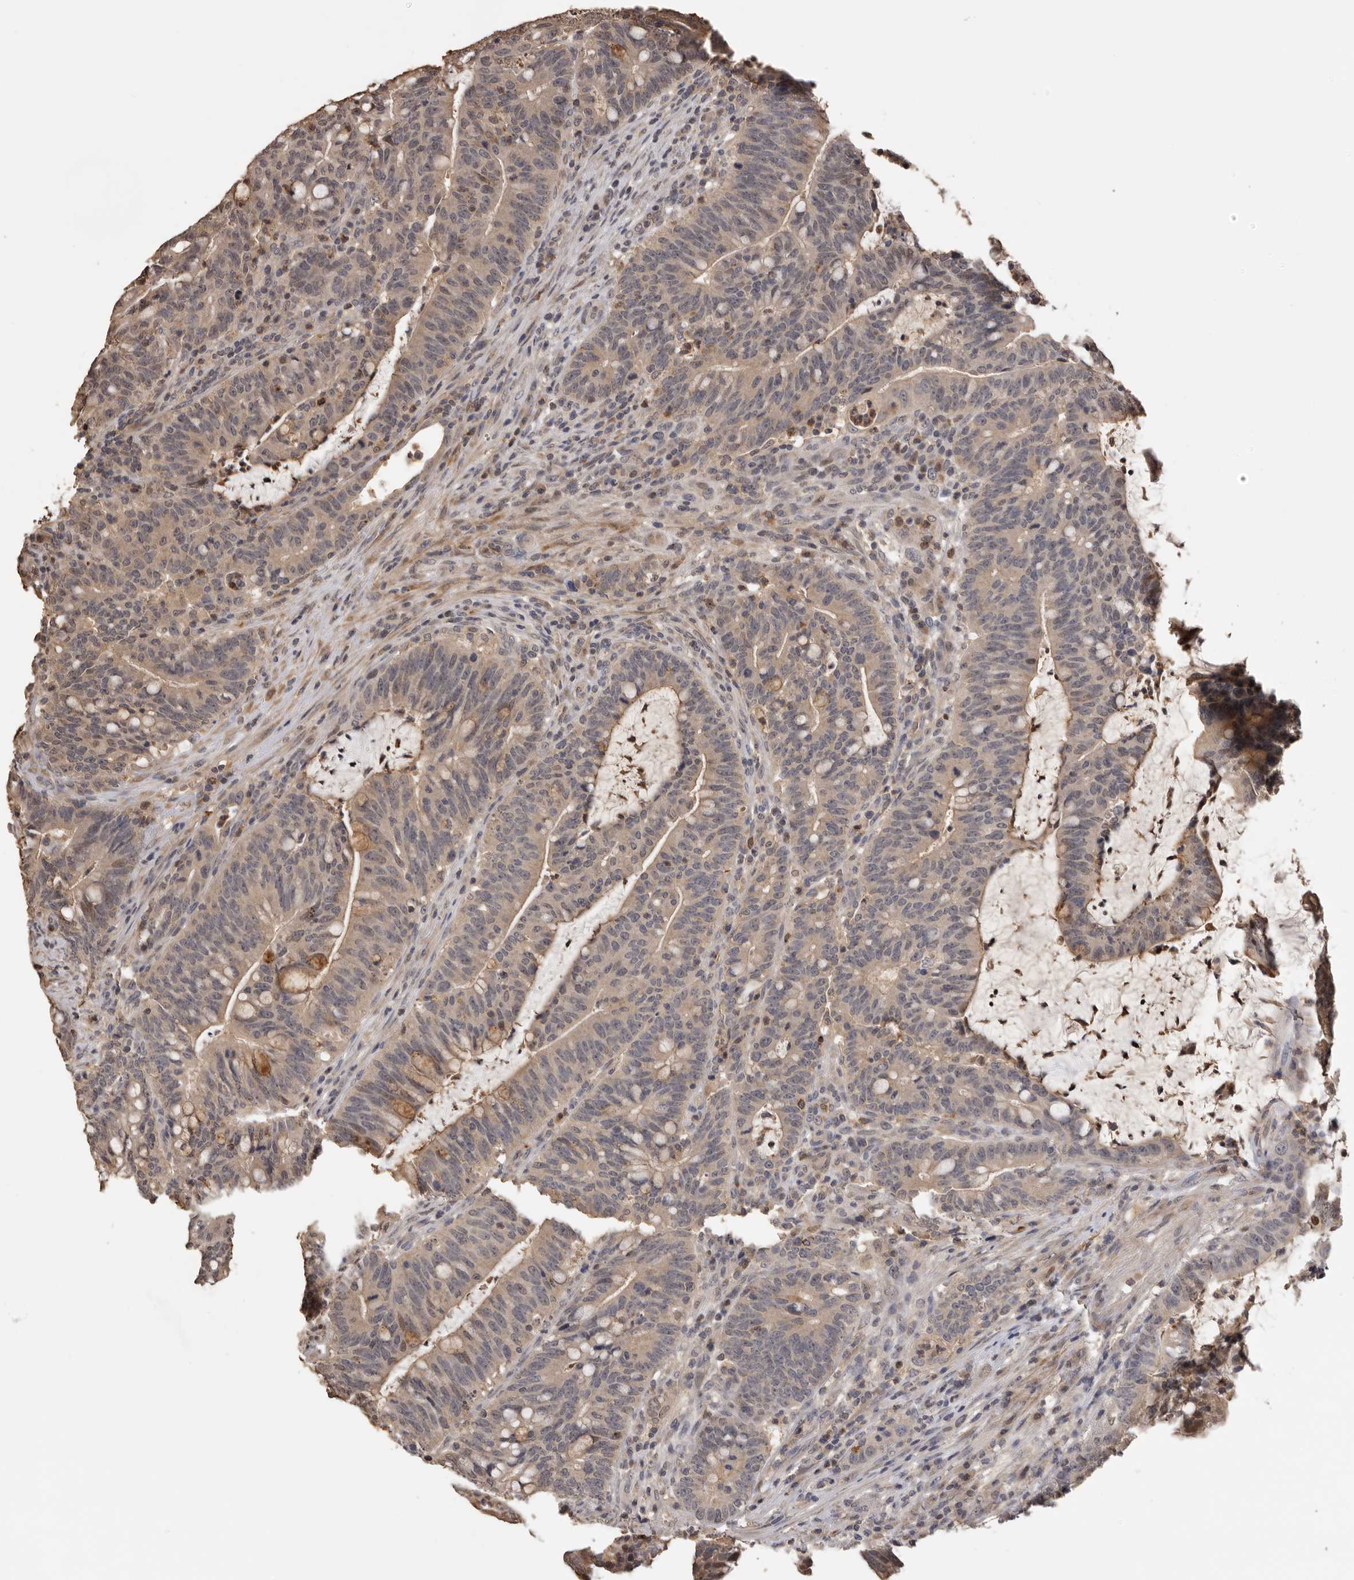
{"staining": {"intensity": "moderate", "quantity": "<25%", "location": "cytoplasmic/membranous"}, "tissue": "colorectal cancer", "cell_type": "Tumor cells", "image_type": "cancer", "snomed": [{"axis": "morphology", "description": "Adenocarcinoma, NOS"}, {"axis": "topography", "description": "Colon"}], "caption": "This histopathology image reveals immunohistochemistry staining of colorectal adenocarcinoma, with low moderate cytoplasmic/membranous staining in about <25% of tumor cells.", "gene": "KIF2B", "patient": {"sex": "female", "age": 66}}